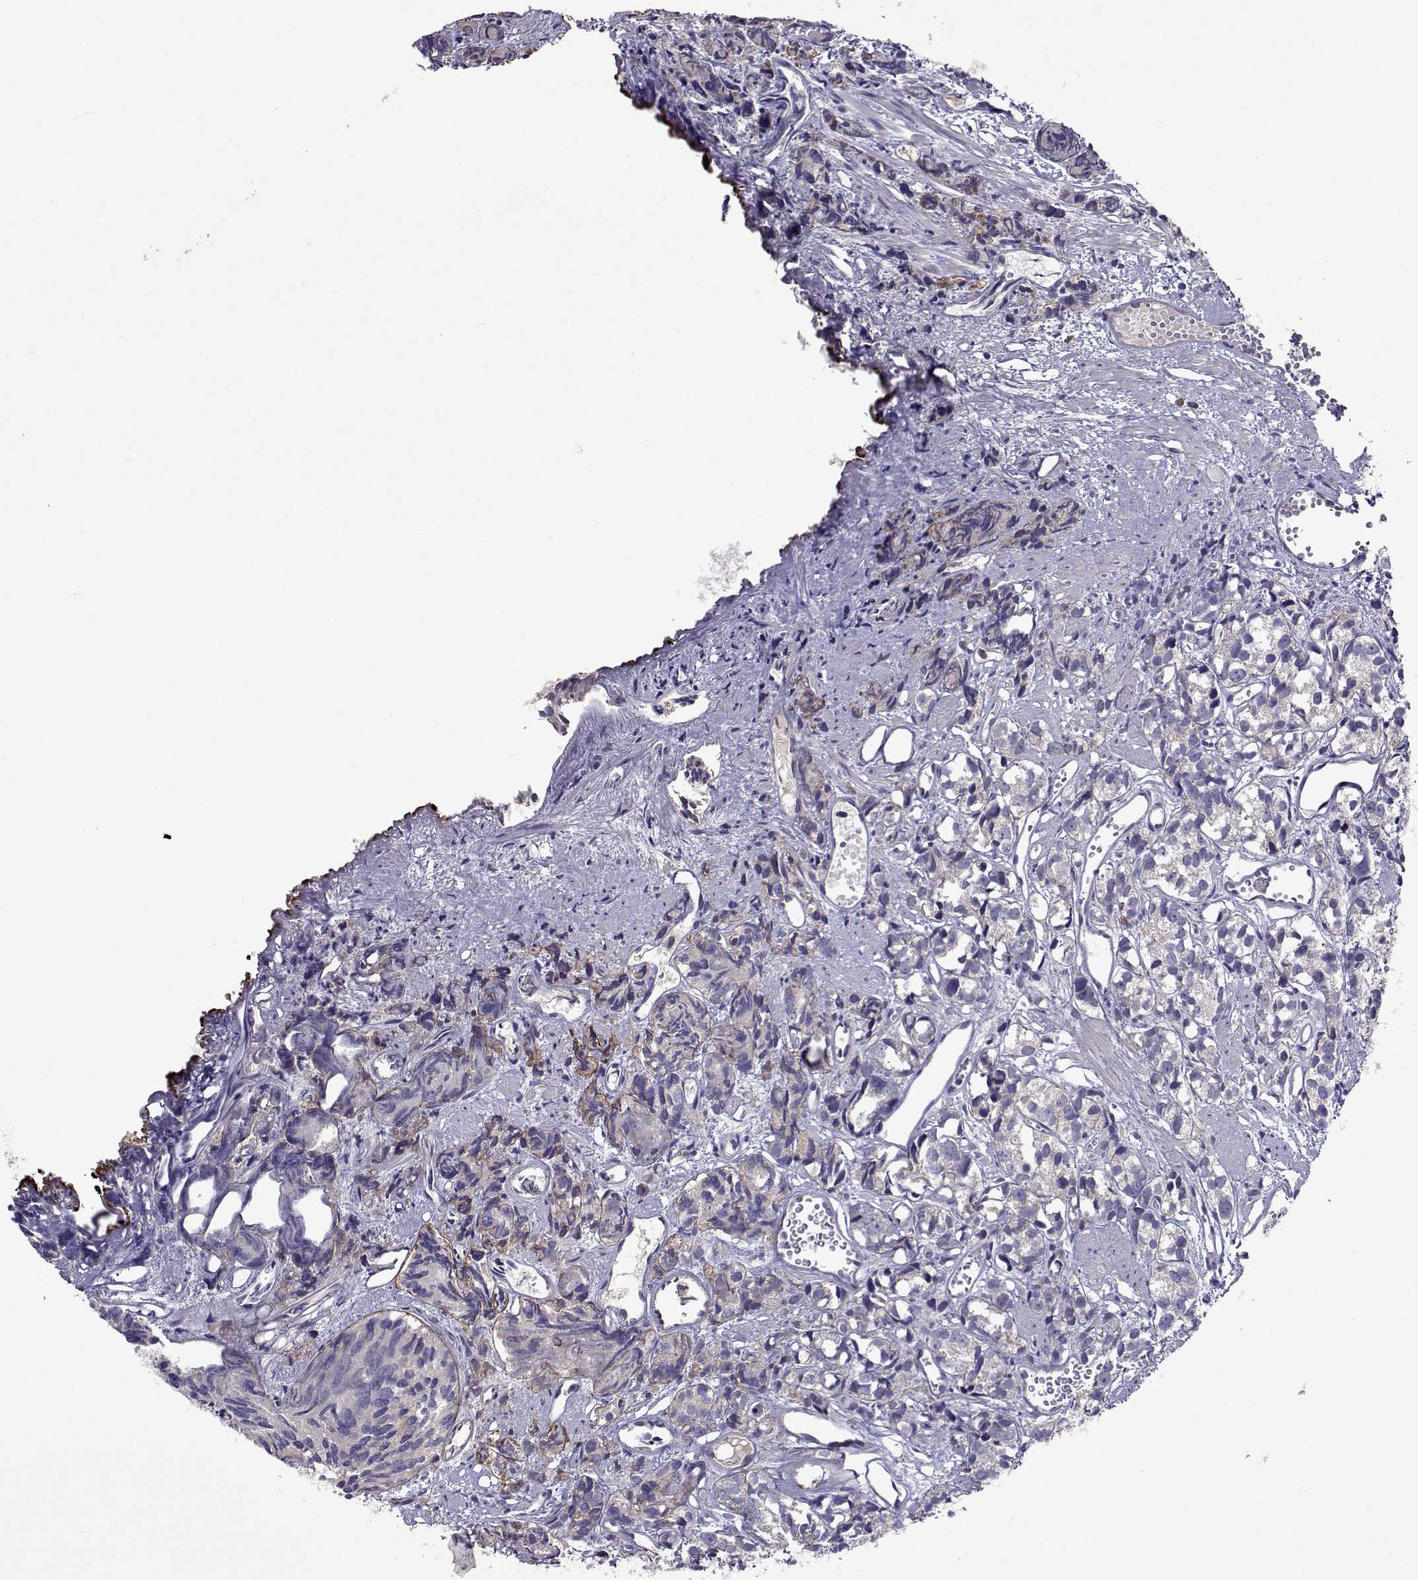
{"staining": {"intensity": "negative", "quantity": "none", "location": "none"}, "tissue": "prostate cancer", "cell_type": "Tumor cells", "image_type": "cancer", "snomed": [{"axis": "morphology", "description": "Adenocarcinoma, High grade"}, {"axis": "topography", "description": "Prostate"}], "caption": "Photomicrograph shows no protein staining in tumor cells of prostate cancer (adenocarcinoma (high-grade)) tissue.", "gene": "TARBP2", "patient": {"sex": "male", "age": 77}}